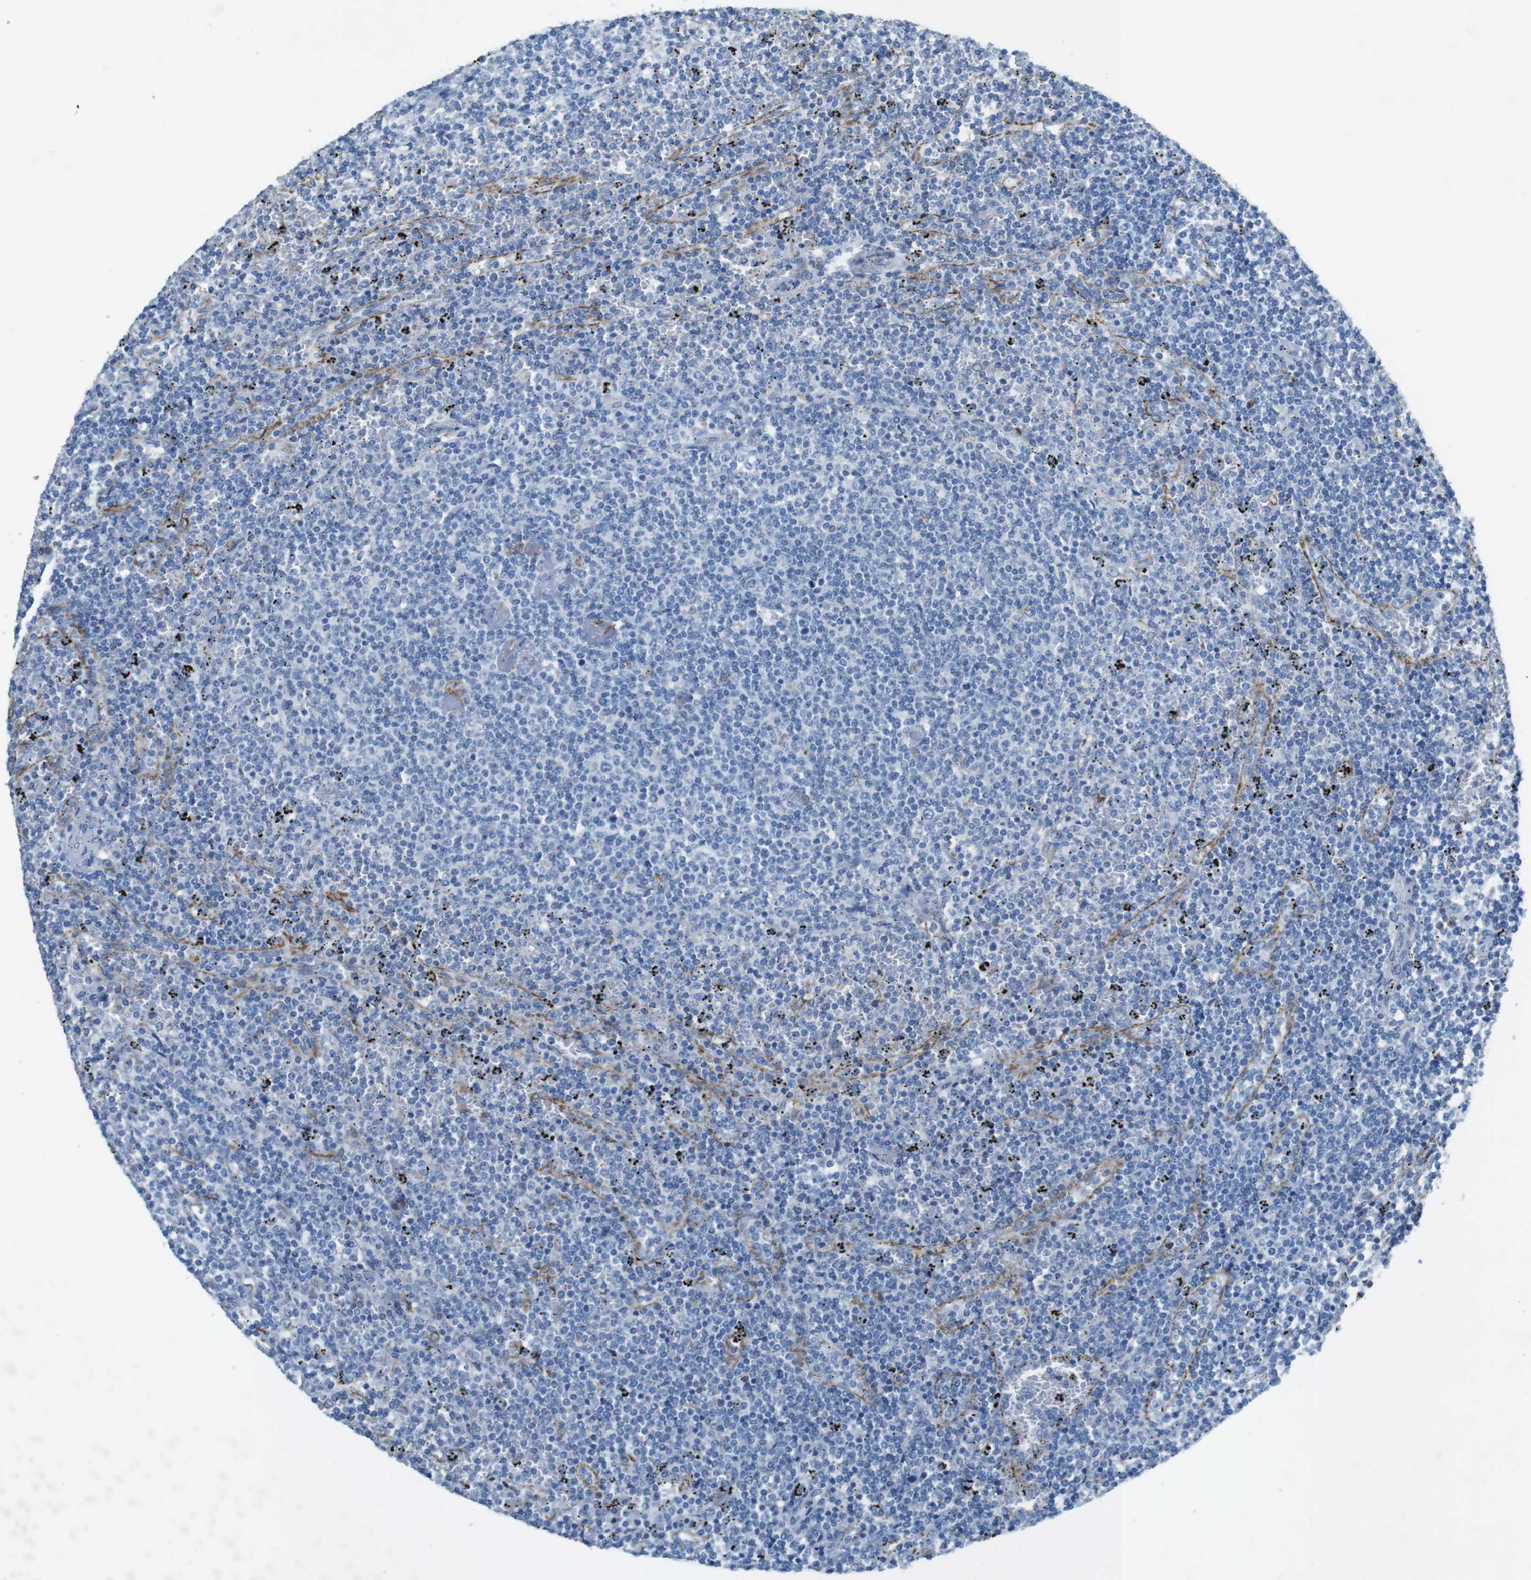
{"staining": {"intensity": "negative", "quantity": "none", "location": "none"}, "tissue": "lymphoma", "cell_type": "Tumor cells", "image_type": "cancer", "snomed": [{"axis": "morphology", "description": "Malignant lymphoma, non-Hodgkin's type, Low grade"}, {"axis": "topography", "description": "Spleen"}], "caption": "This photomicrograph is of lymphoma stained with immunohistochemistry (IHC) to label a protein in brown with the nuclei are counter-stained blue. There is no expression in tumor cells.", "gene": "CD320", "patient": {"sex": "female", "age": 50}}